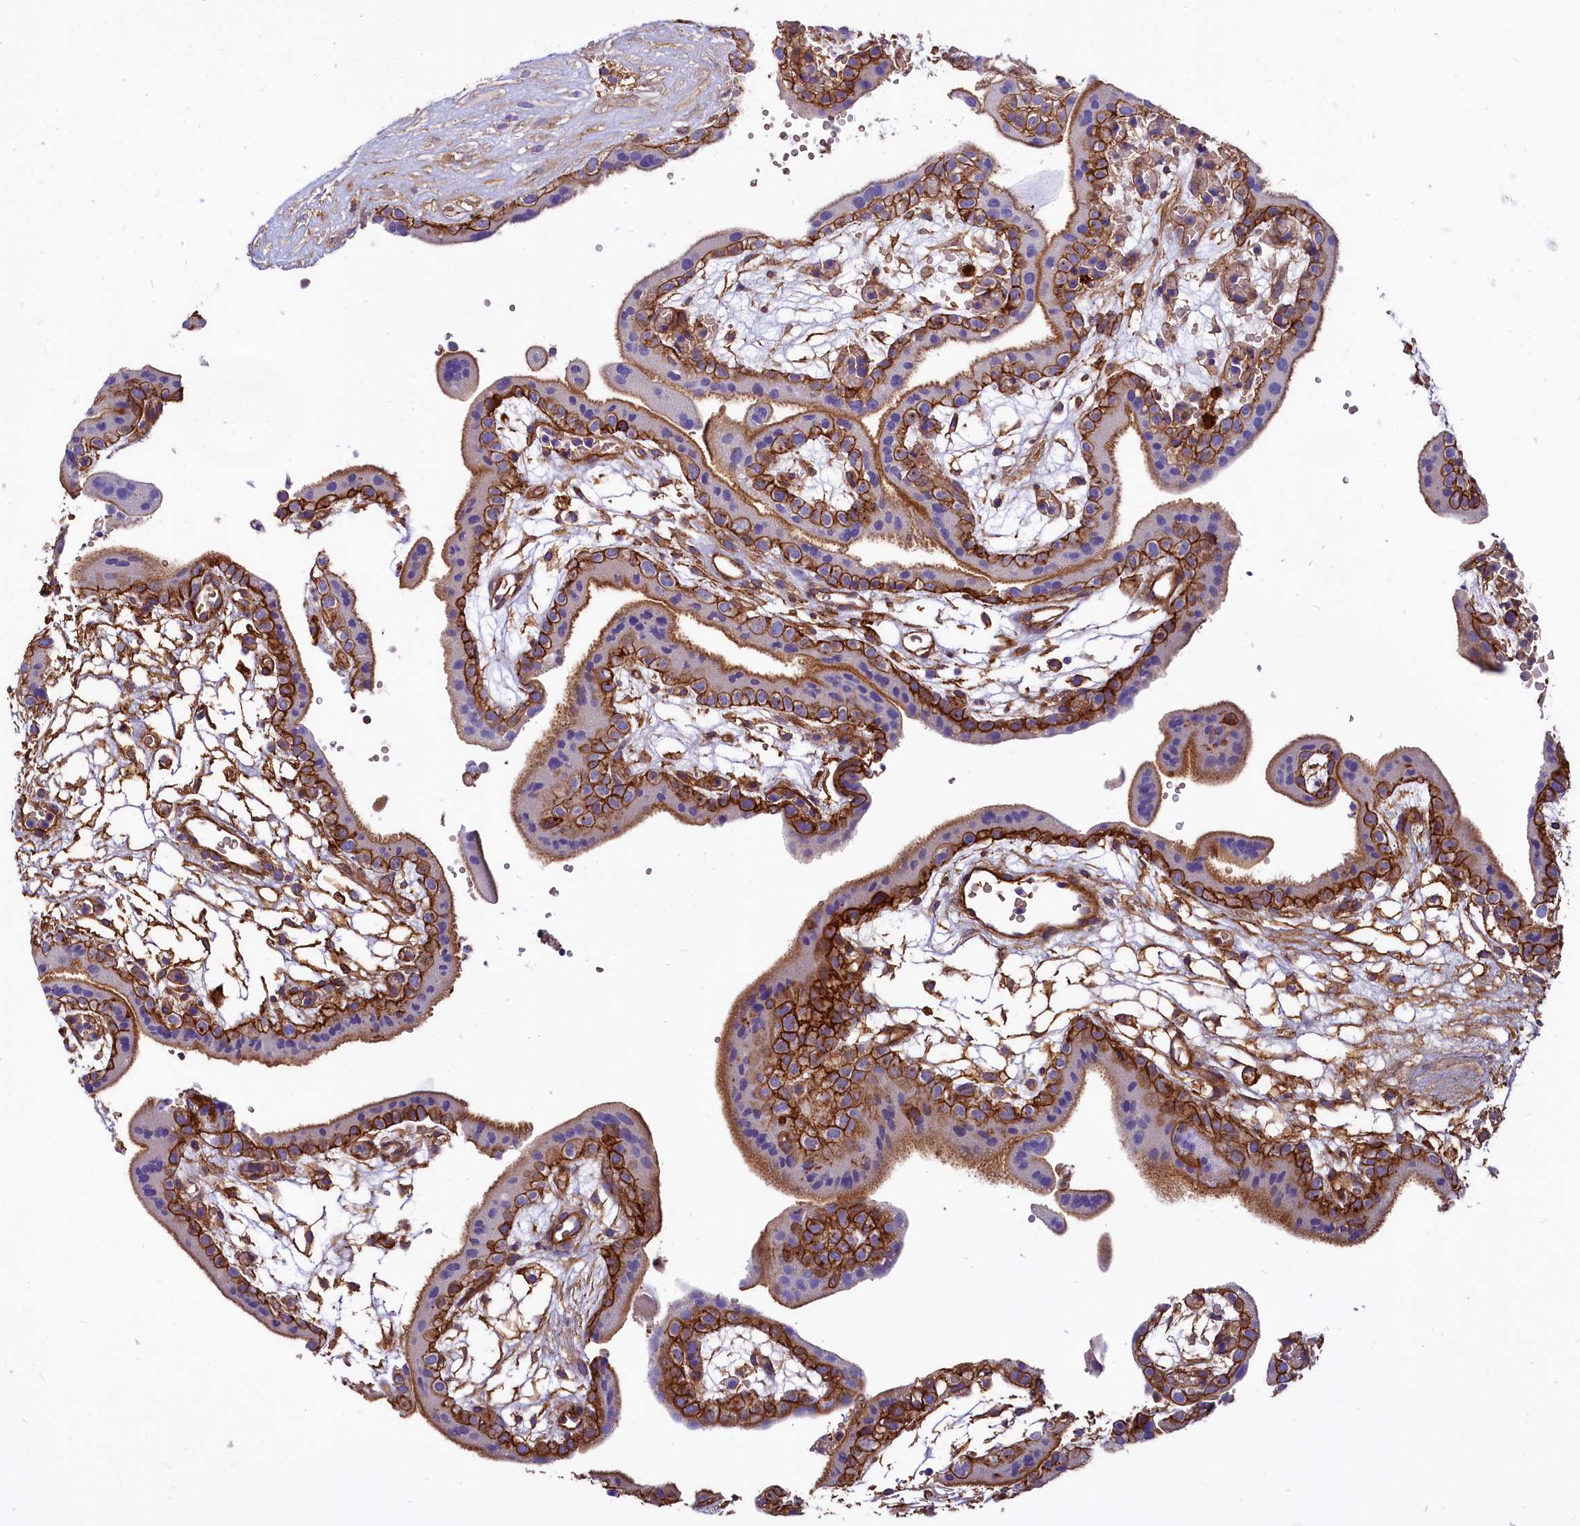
{"staining": {"intensity": "strong", "quantity": "<25%", "location": "cytoplasmic/membranous"}, "tissue": "placenta", "cell_type": "Decidual cells", "image_type": "normal", "snomed": [{"axis": "morphology", "description": "Normal tissue, NOS"}, {"axis": "topography", "description": "Placenta"}], "caption": "This micrograph shows immunohistochemistry staining of benign placenta, with medium strong cytoplasmic/membranous positivity in about <25% of decidual cells.", "gene": "ANO6", "patient": {"sex": "female", "age": 18}}